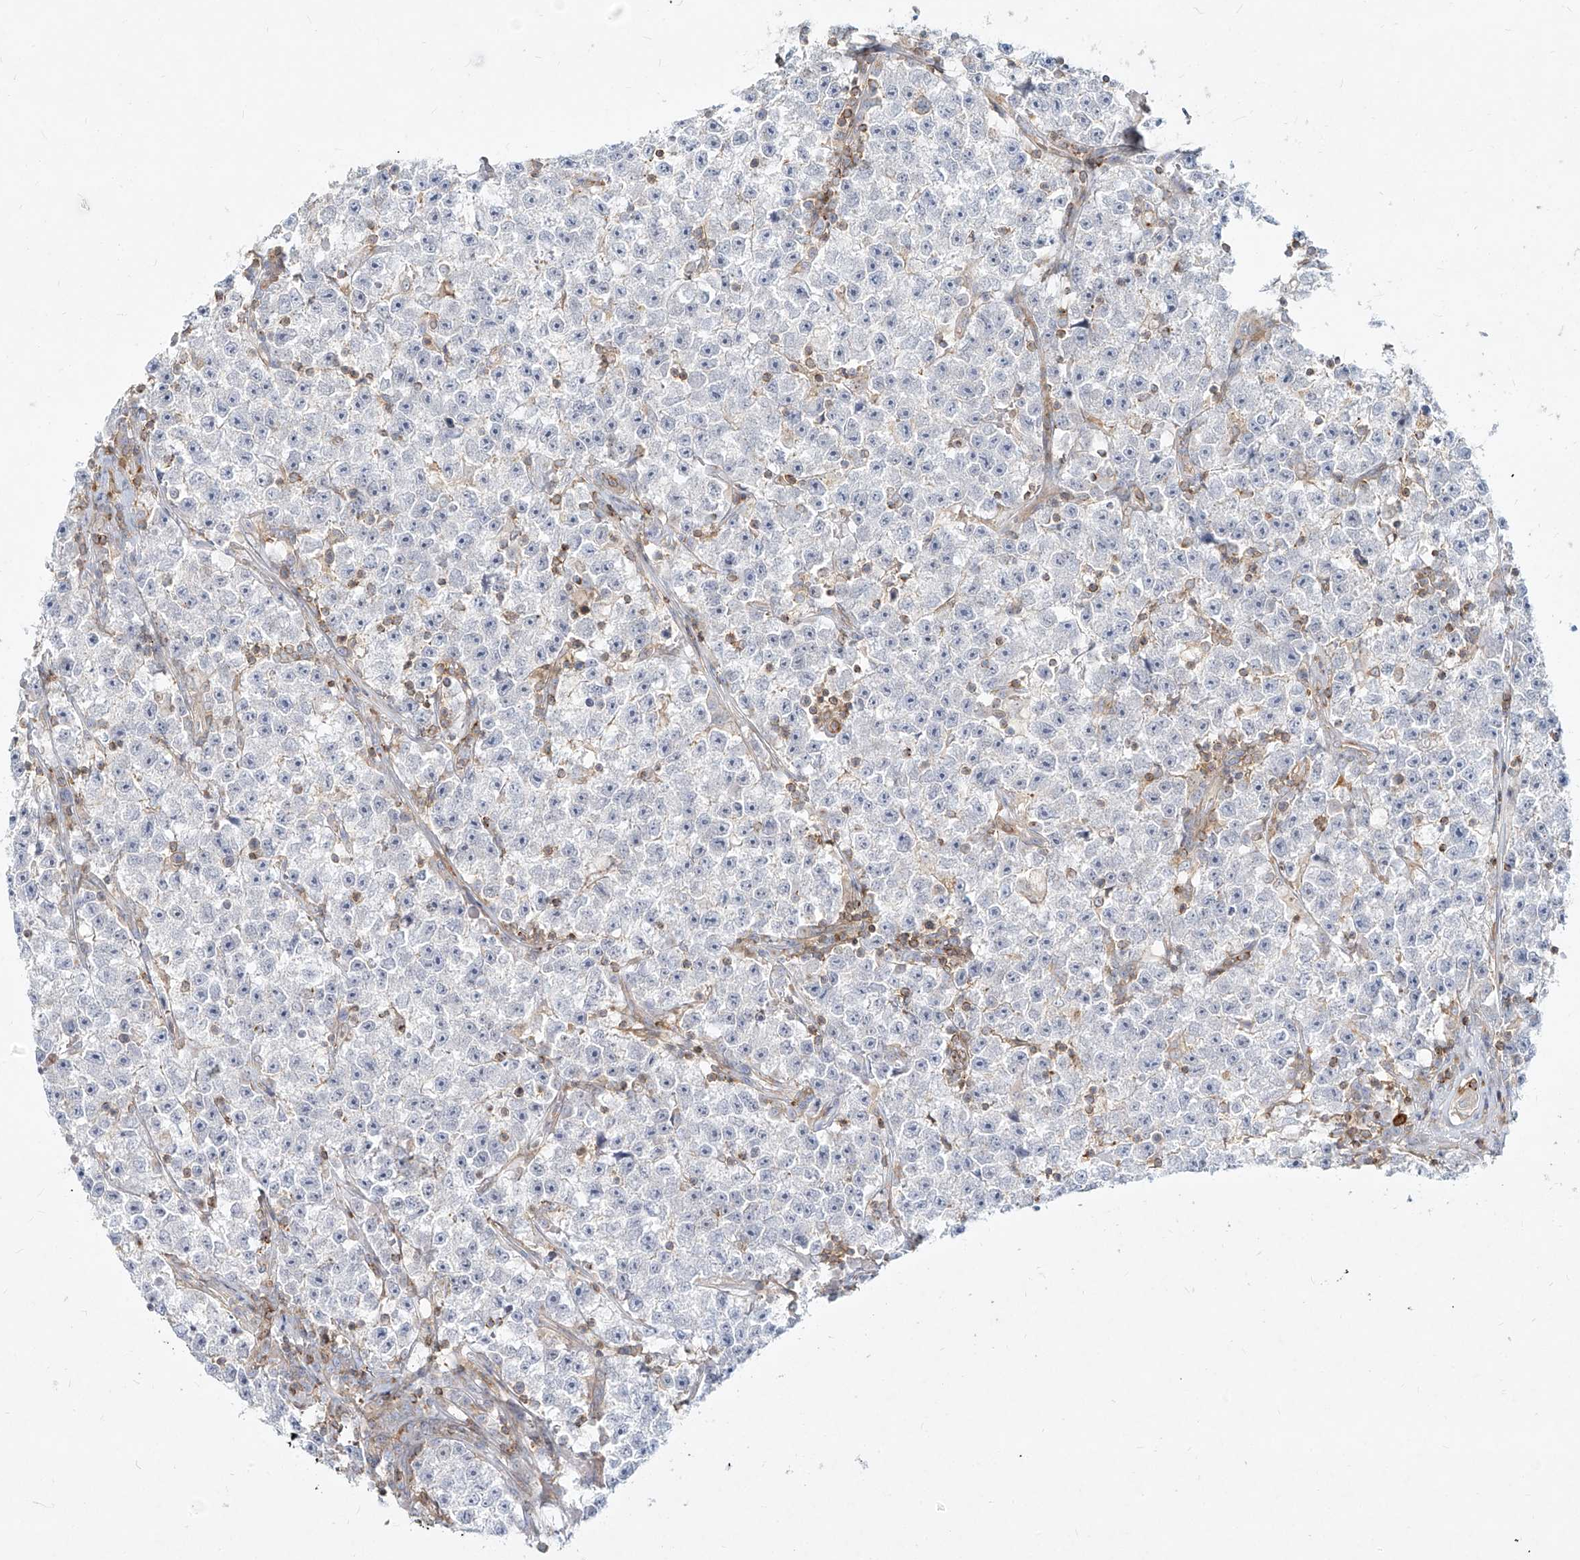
{"staining": {"intensity": "negative", "quantity": "none", "location": "none"}, "tissue": "testis cancer", "cell_type": "Tumor cells", "image_type": "cancer", "snomed": [{"axis": "morphology", "description": "Seminoma, NOS"}, {"axis": "topography", "description": "Testis"}], "caption": "The micrograph demonstrates no significant positivity in tumor cells of seminoma (testis). (DAB immunohistochemistry (IHC) visualized using brightfield microscopy, high magnification).", "gene": "SLC2A12", "patient": {"sex": "male", "age": 22}}